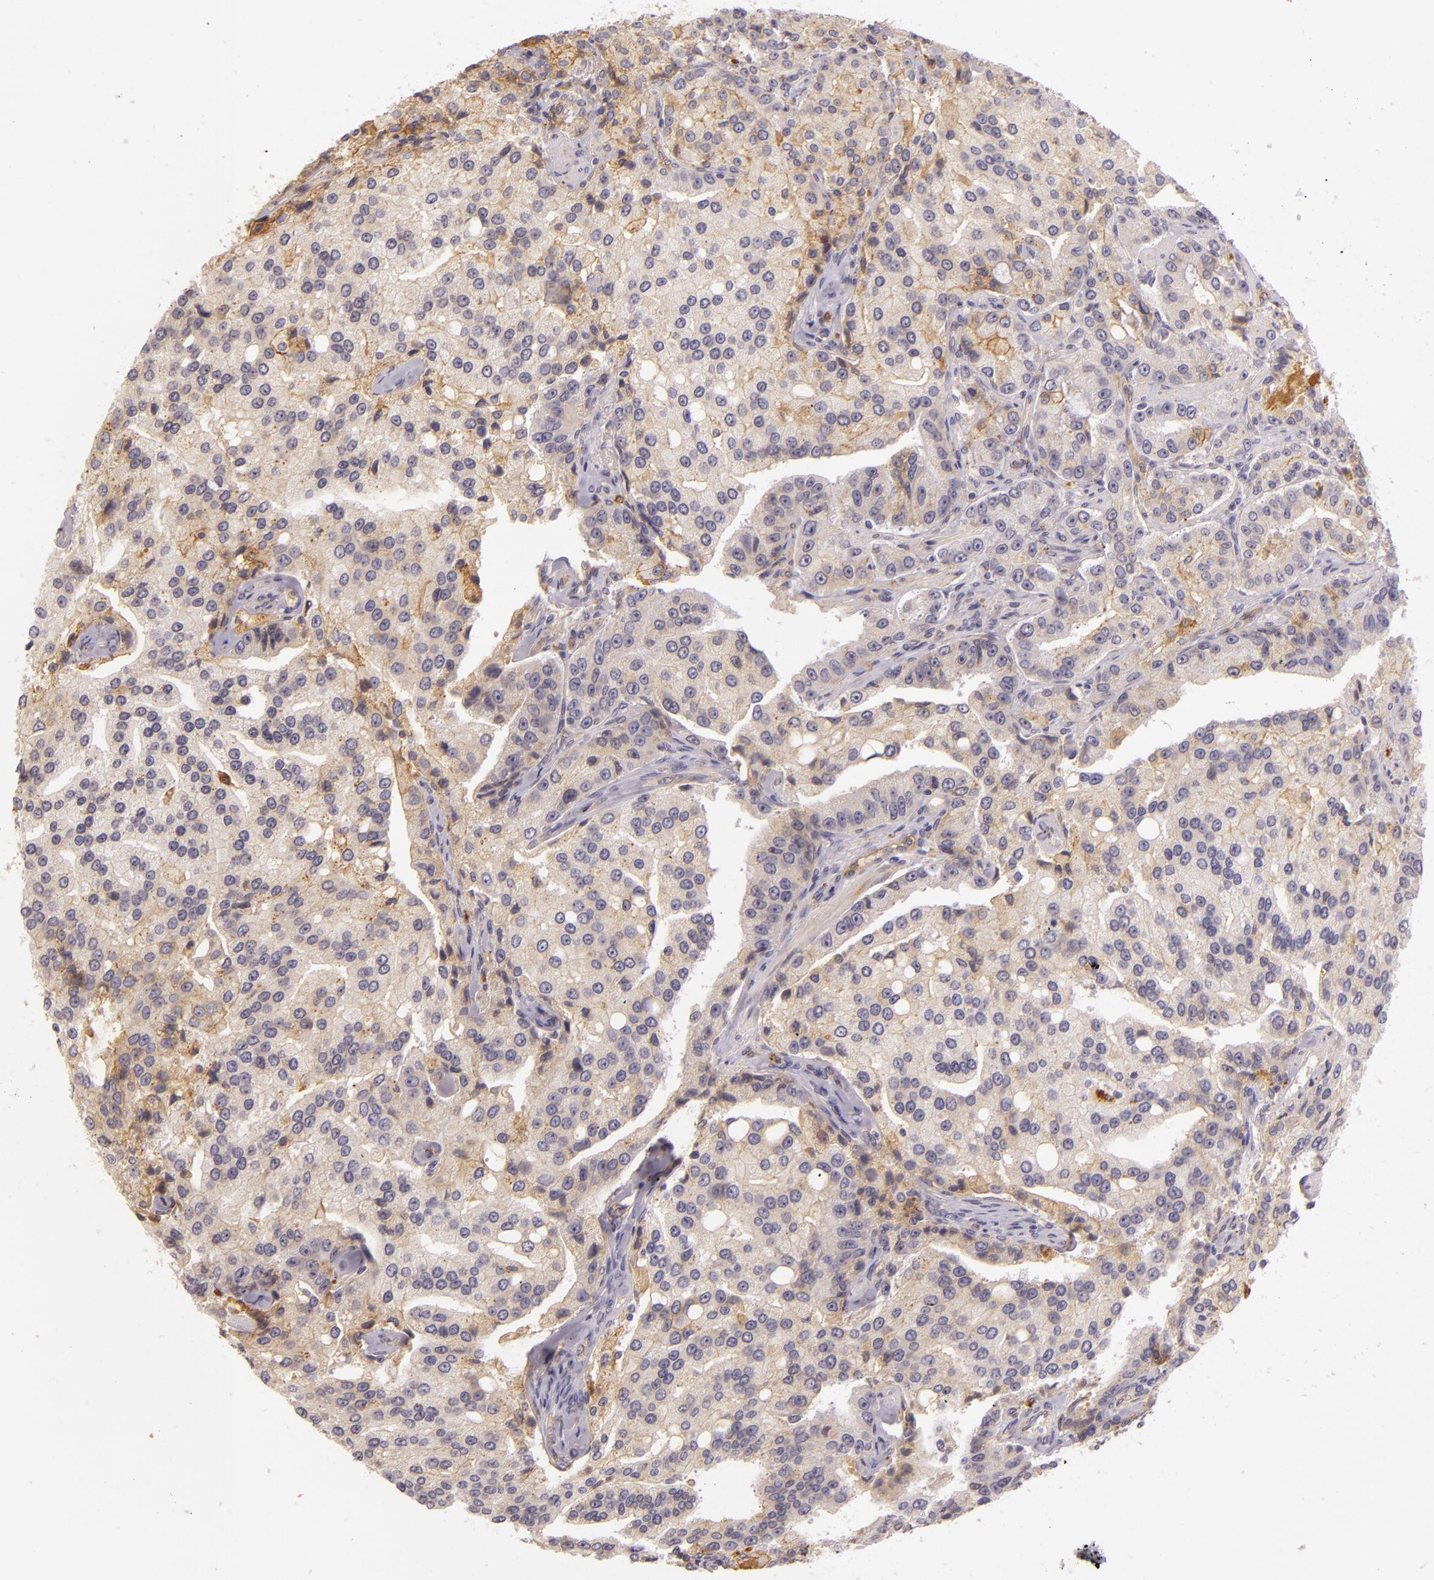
{"staining": {"intensity": "weak", "quantity": "<25%", "location": "cytoplasmic/membranous"}, "tissue": "prostate cancer", "cell_type": "Tumor cells", "image_type": "cancer", "snomed": [{"axis": "morphology", "description": "Adenocarcinoma, Medium grade"}, {"axis": "topography", "description": "Prostate"}], "caption": "Immunohistochemical staining of prostate cancer demonstrates no significant positivity in tumor cells. The staining is performed using DAB brown chromogen with nuclei counter-stained in using hematoxylin.", "gene": "CTSF", "patient": {"sex": "male", "age": 72}}